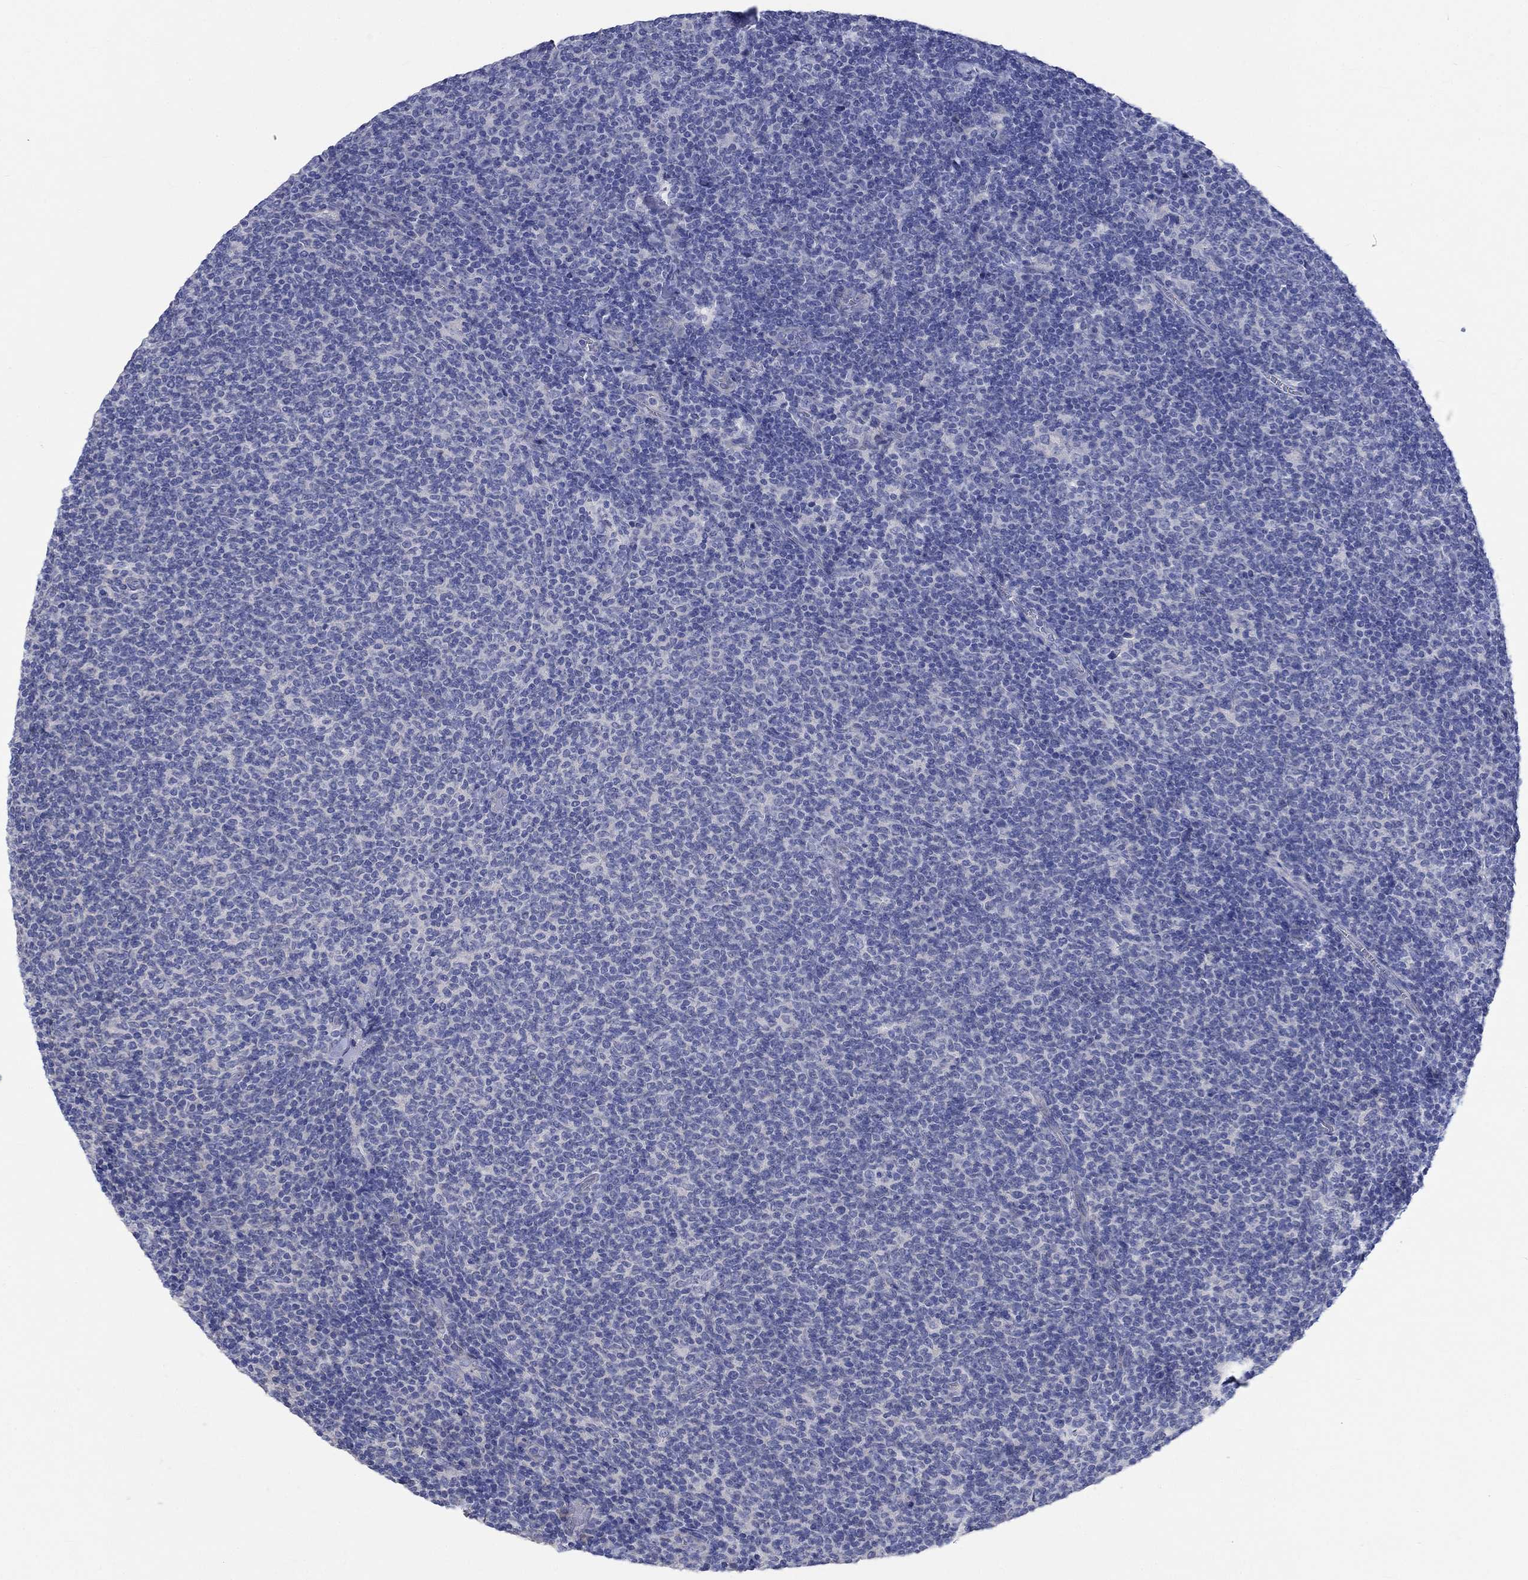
{"staining": {"intensity": "negative", "quantity": "none", "location": "none"}, "tissue": "lymphoma", "cell_type": "Tumor cells", "image_type": "cancer", "snomed": [{"axis": "morphology", "description": "Malignant lymphoma, non-Hodgkin's type, Low grade"}, {"axis": "topography", "description": "Lymph node"}], "caption": "Low-grade malignant lymphoma, non-Hodgkin's type was stained to show a protein in brown. There is no significant staining in tumor cells.", "gene": "KCNA1", "patient": {"sex": "male", "age": 52}}